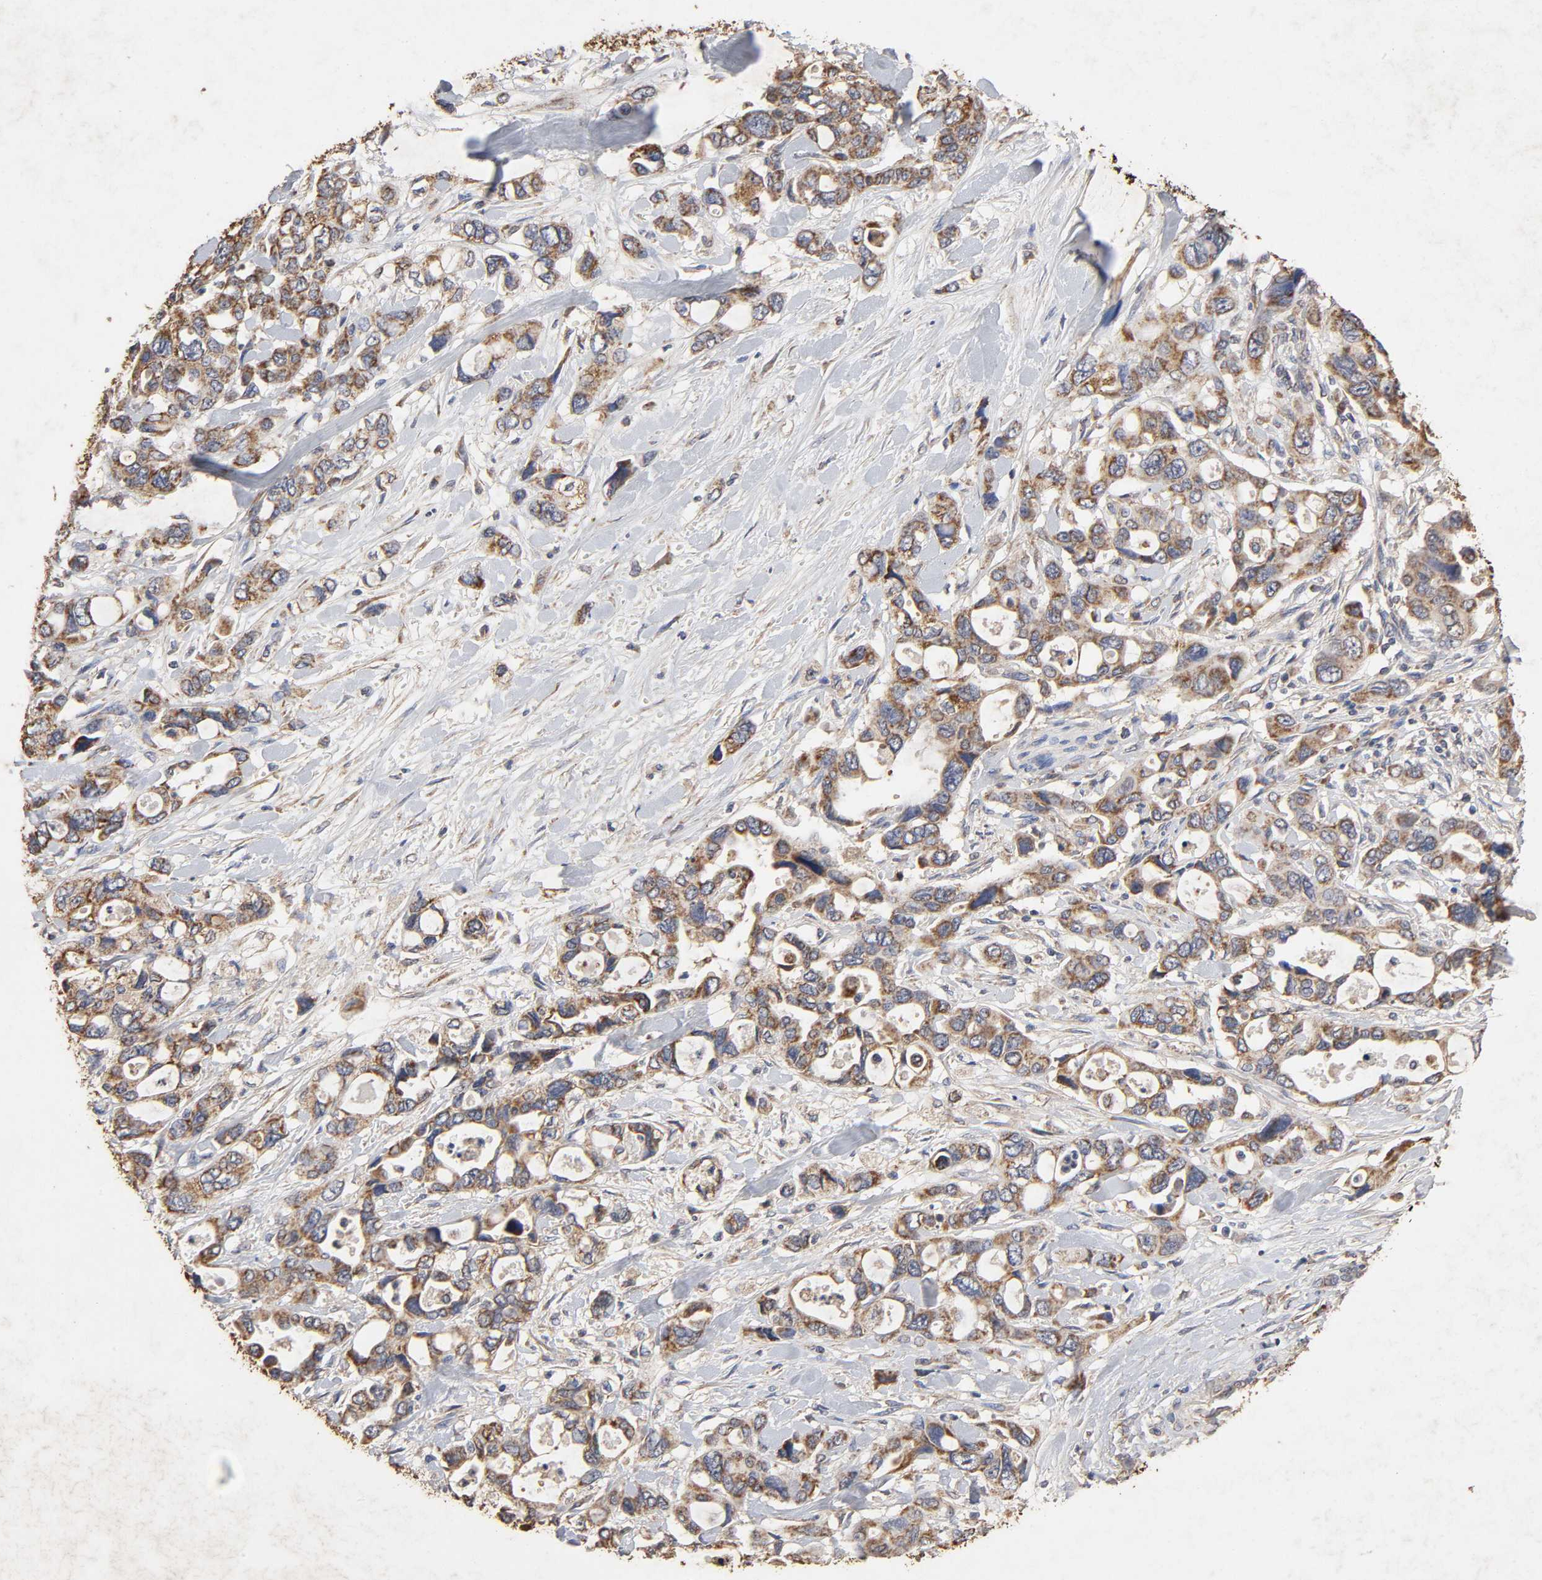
{"staining": {"intensity": "moderate", "quantity": "25%-75%", "location": "cytoplasmic/membranous"}, "tissue": "pancreatic cancer", "cell_type": "Tumor cells", "image_type": "cancer", "snomed": [{"axis": "morphology", "description": "Adenocarcinoma, NOS"}, {"axis": "topography", "description": "Pancreas"}], "caption": "Immunohistochemical staining of adenocarcinoma (pancreatic) shows moderate cytoplasmic/membranous protein positivity in approximately 25%-75% of tumor cells.", "gene": "CYCS", "patient": {"sex": "male", "age": 46}}